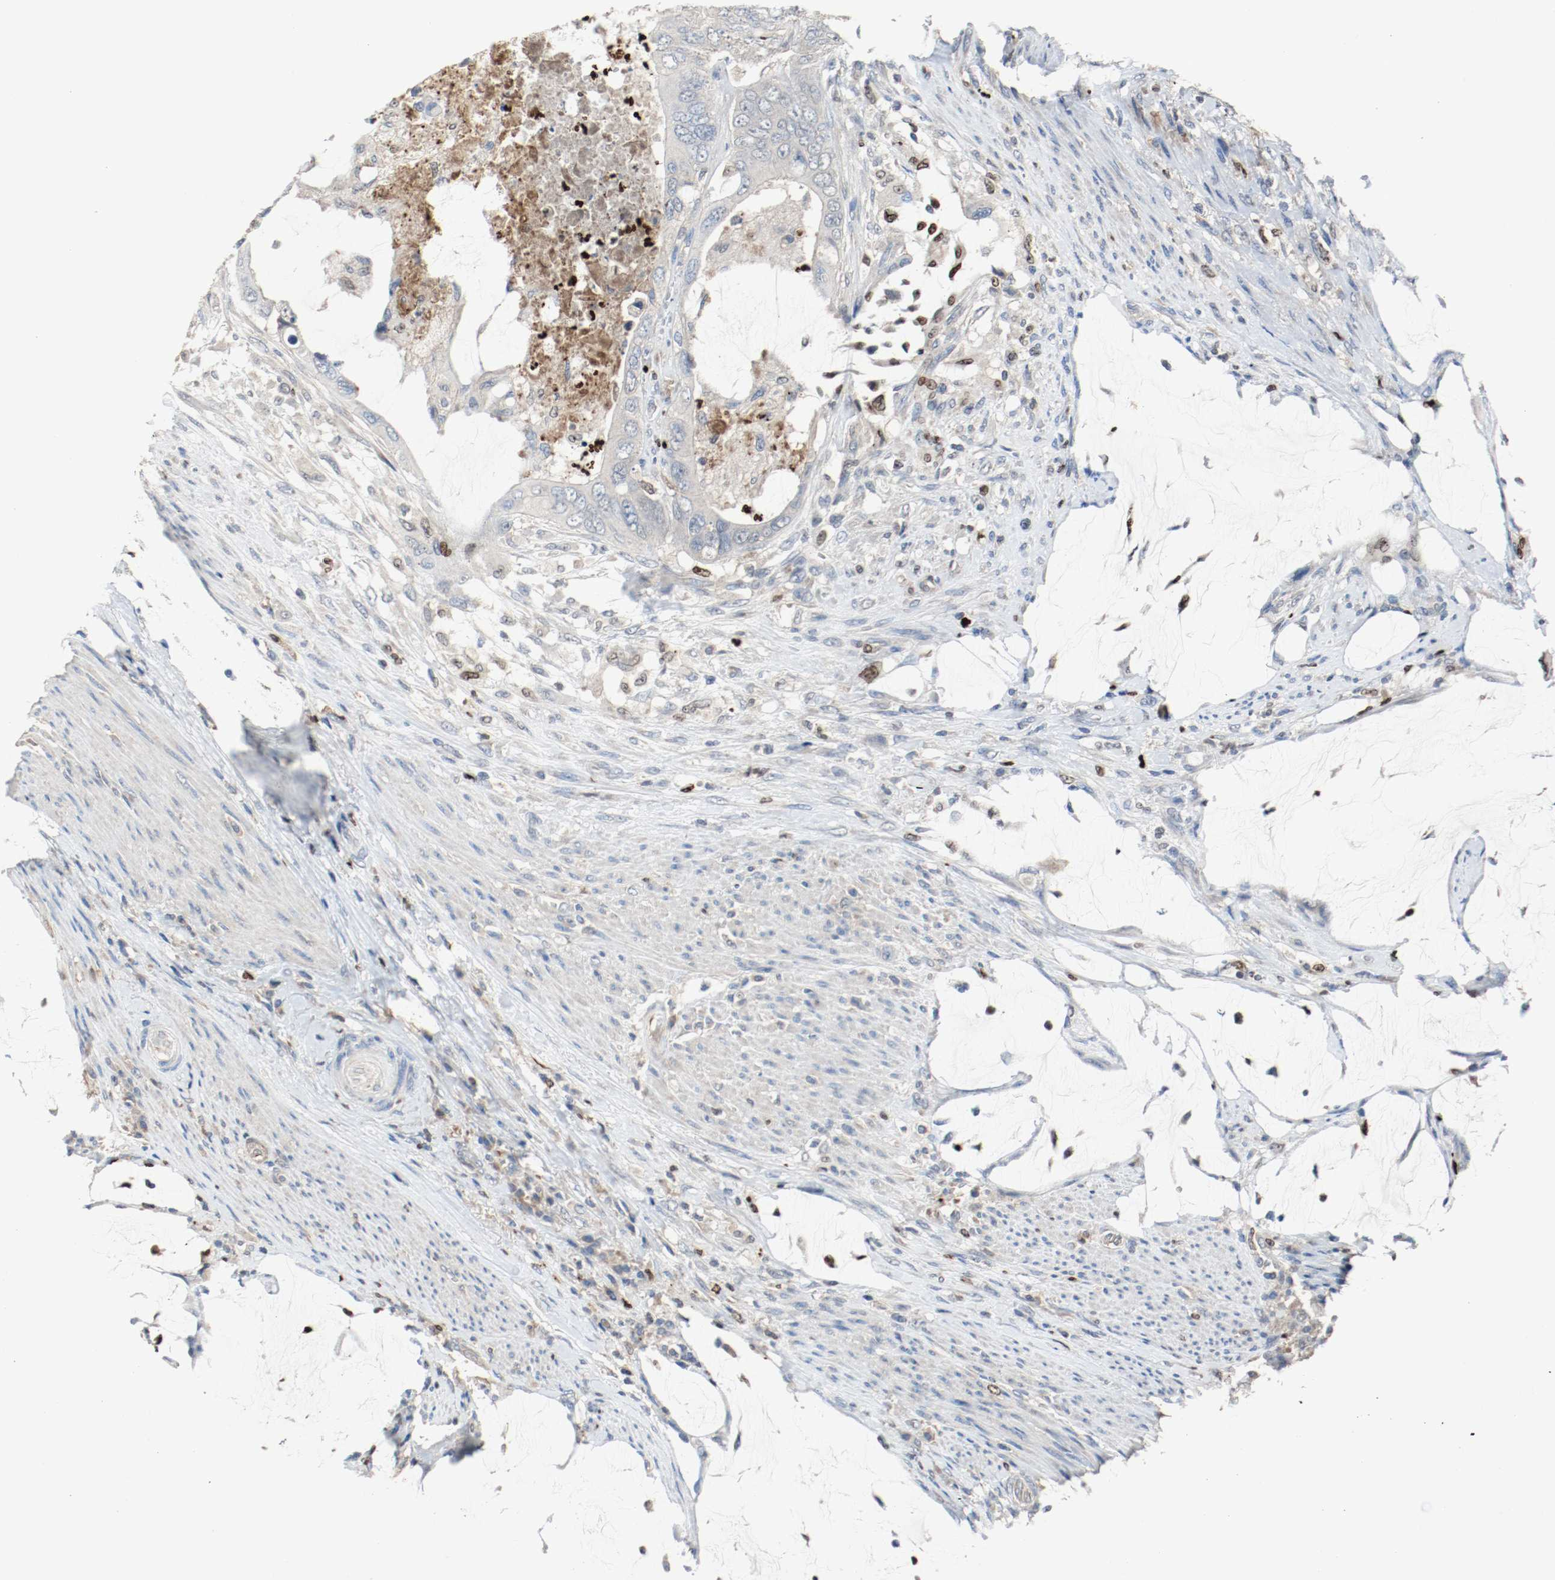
{"staining": {"intensity": "negative", "quantity": "none", "location": "none"}, "tissue": "colorectal cancer", "cell_type": "Tumor cells", "image_type": "cancer", "snomed": [{"axis": "morphology", "description": "Adenocarcinoma, NOS"}, {"axis": "topography", "description": "Rectum"}], "caption": "The IHC image has no significant staining in tumor cells of colorectal cancer (adenocarcinoma) tissue.", "gene": "BLK", "patient": {"sex": "female", "age": 77}}